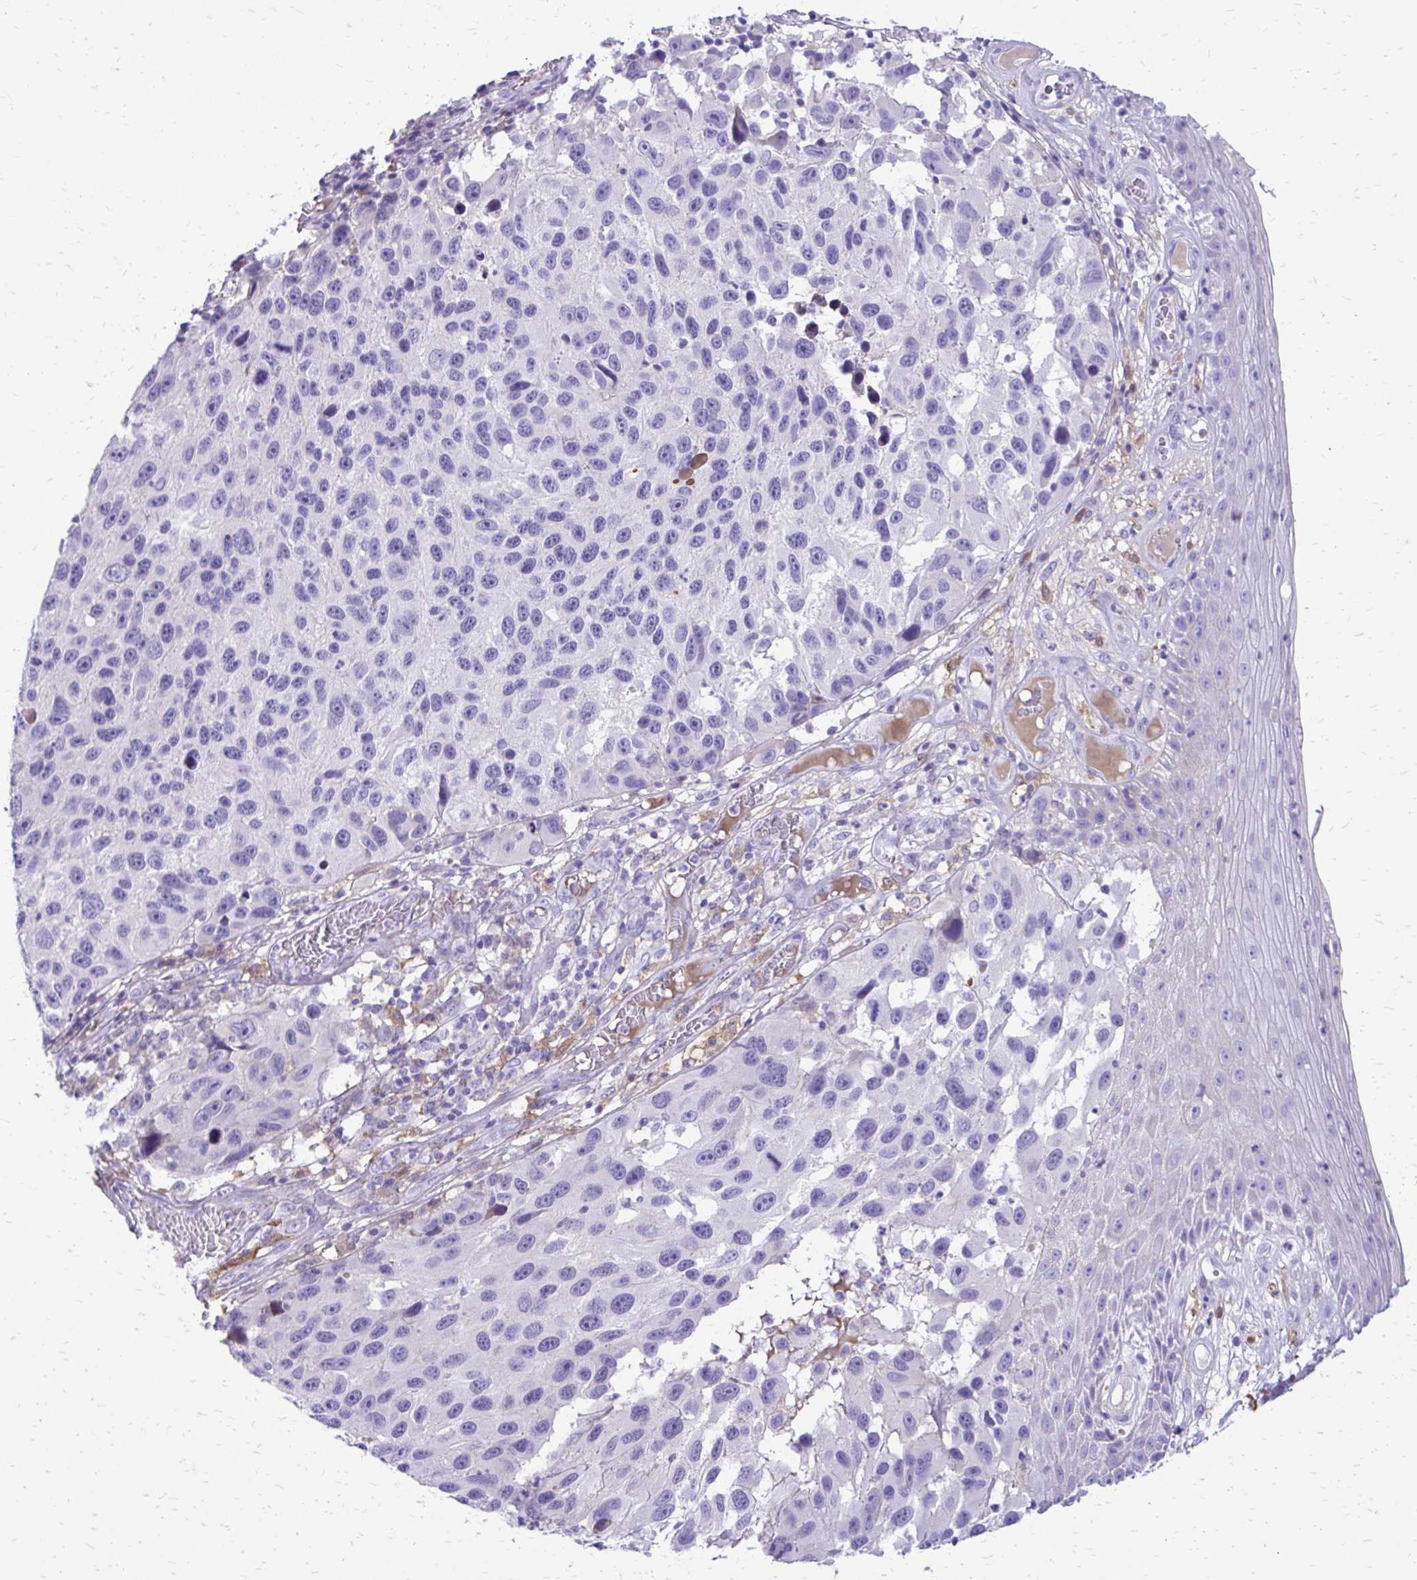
{"staining": {"intensity": "negative", "quantity": "none", "location": "none"}, "tissue": "melanoma", "cell_type": "Tumor cells", "image_type": "cancer", "snomed": [{"axis": "morphology", "description": "Malignant melanoma, NOS"}, {"axis": "topography", "description": "Skin"}], "caption": "A histopathology image of malignant melanoma stained for a protein displays no brown staining in tumor cells.", "gene": "SIGLEC11", "patient": {"sex": "male", "age": 53}}